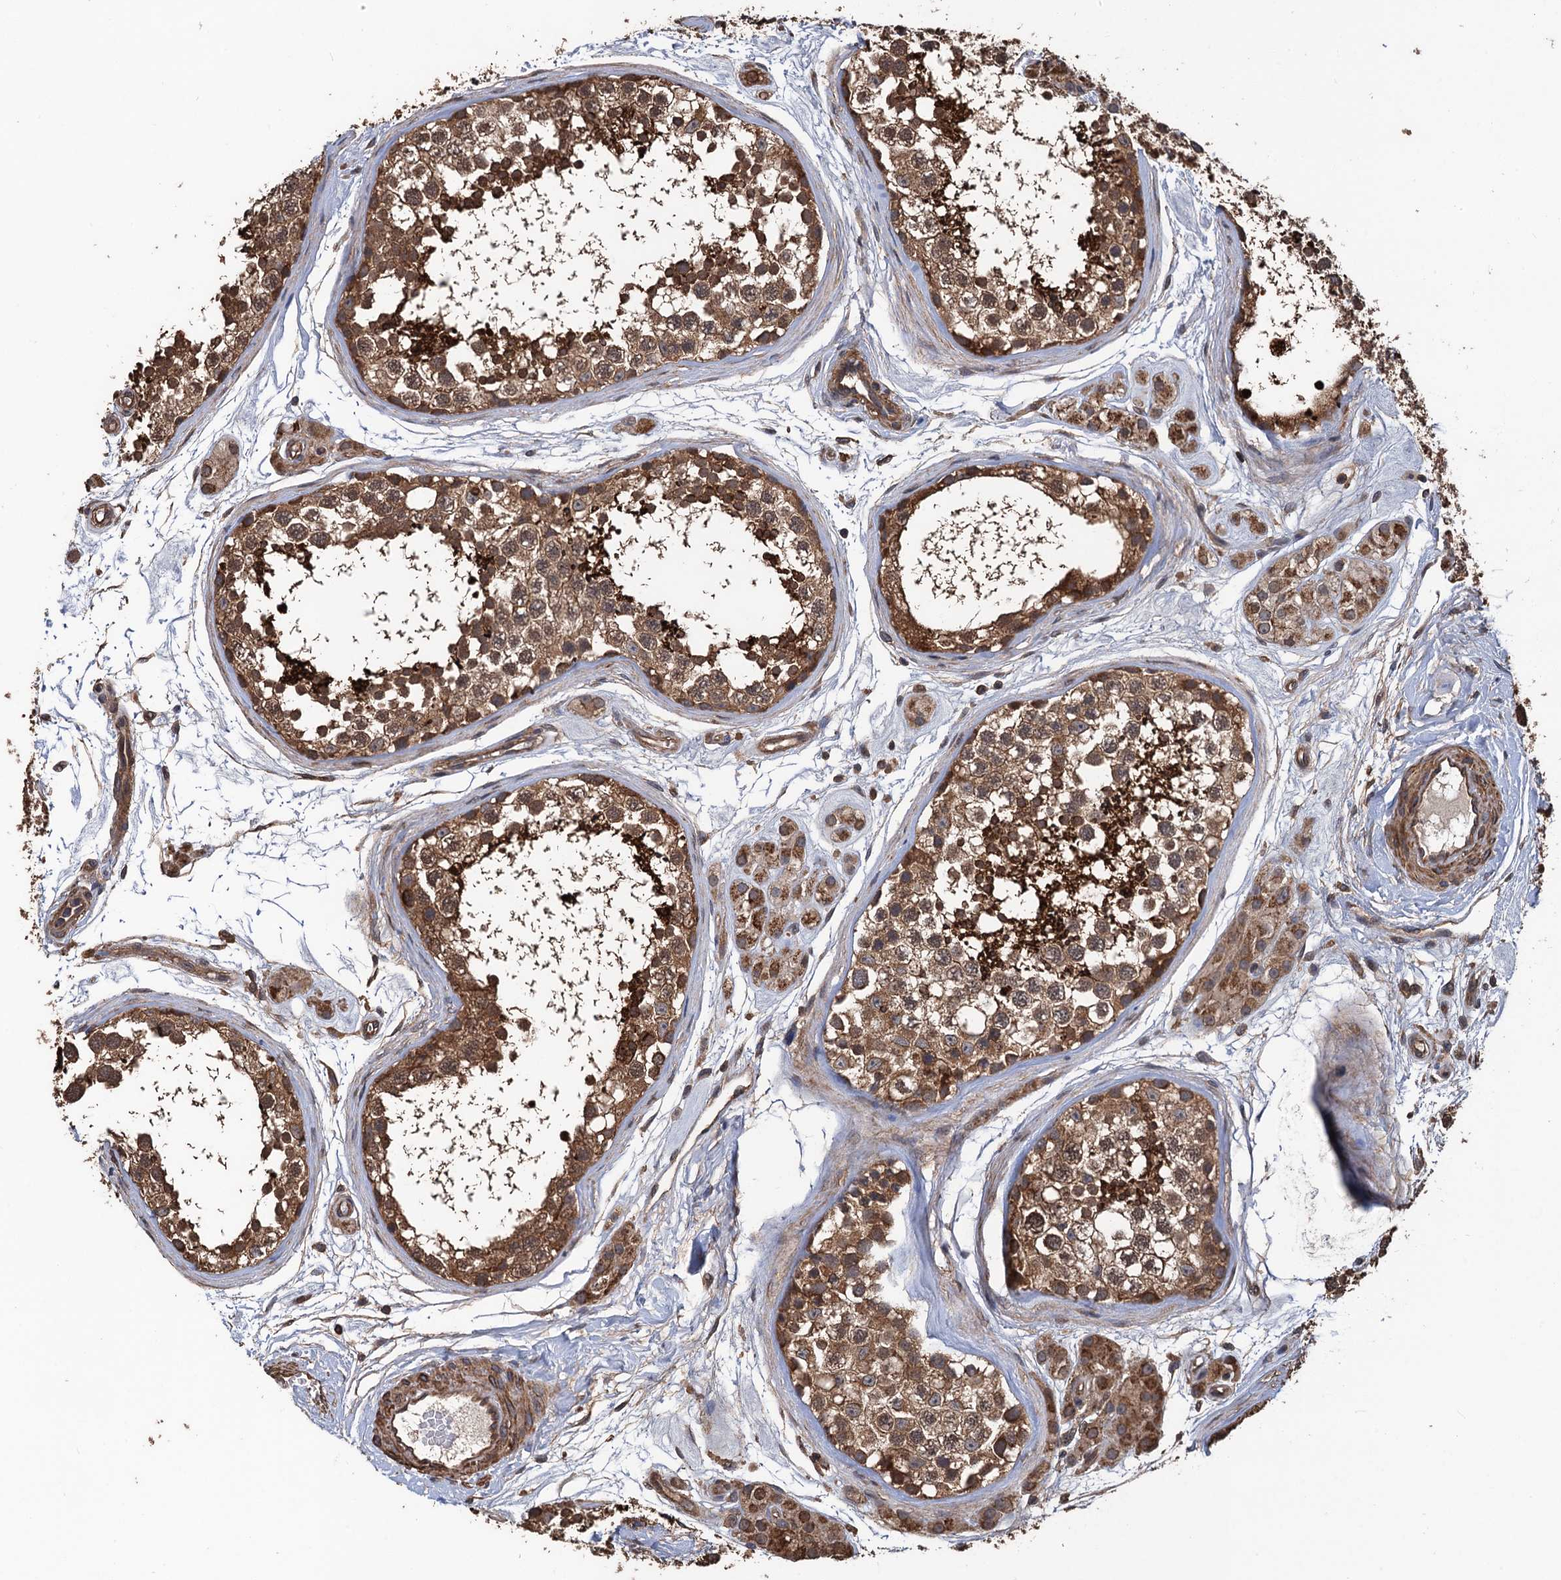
{"staining": {"intensity": "strong", "quantity": ">75%", "location": "cytoplasmic/membranous"}, "tissue": "testis", "cell_type": "Cells in seminiferous ducts", "image_type": "normal", "snomed": [{"axis": "morphology", "description": "Normal tissue, NOS"}, {"axis": "topography", "description": "Testis"}], "caption": "Immunohistochemistry photomicrograph of unremarkable testis: testis stained using IHC shows high levels of strong protein expression localized specifically in the cytoplasmic/membranous of cells in seminiferous ducts, appearing as a cytoplasmic/membranous brown color.", "gene": "PPP4R1", "patient": {"sex": "male", "age": 56}}